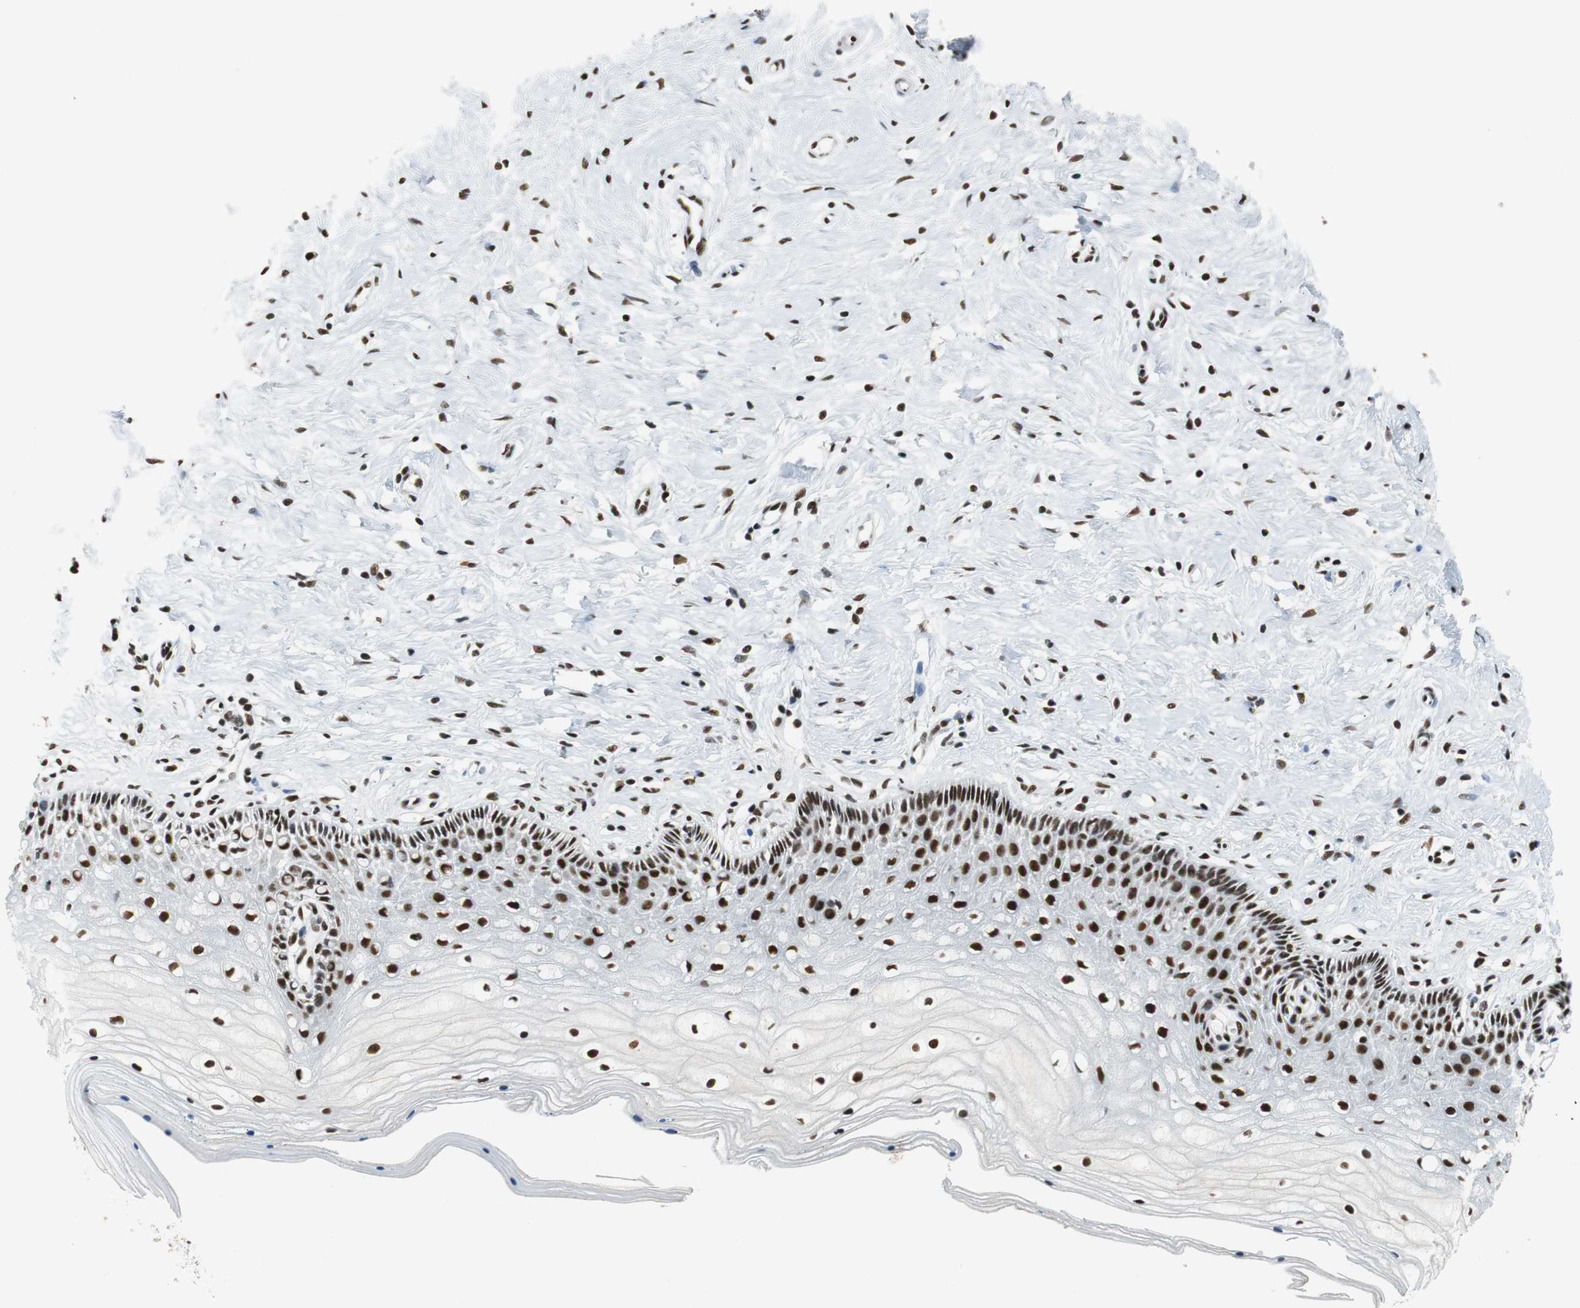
{"staining": {"intensity": "strong", "quantity": ">75%", "location": "nuclear"}, "tissue": "cervix", "cell_type": "Squamous epithelial cells", "image_type": "normal", "snomed": [{"axis": "morphology", "description": "Normal tissue, NOS"}, {"axis": "topography", "description": "Cervix"}], "caption": "A high-resolution histopathology image shows immunohistochemistry staining of unremarkable cervix, which reveals strong nuclear expression in approximately >75% of squamous epithelial cells. The staining was performed using DAB, with brown indicating positive protein expression. Nuclei are stained blue with hematoxylin.", "gene": "PRKDC", "patient": {"sex": "female", "age": 46}}